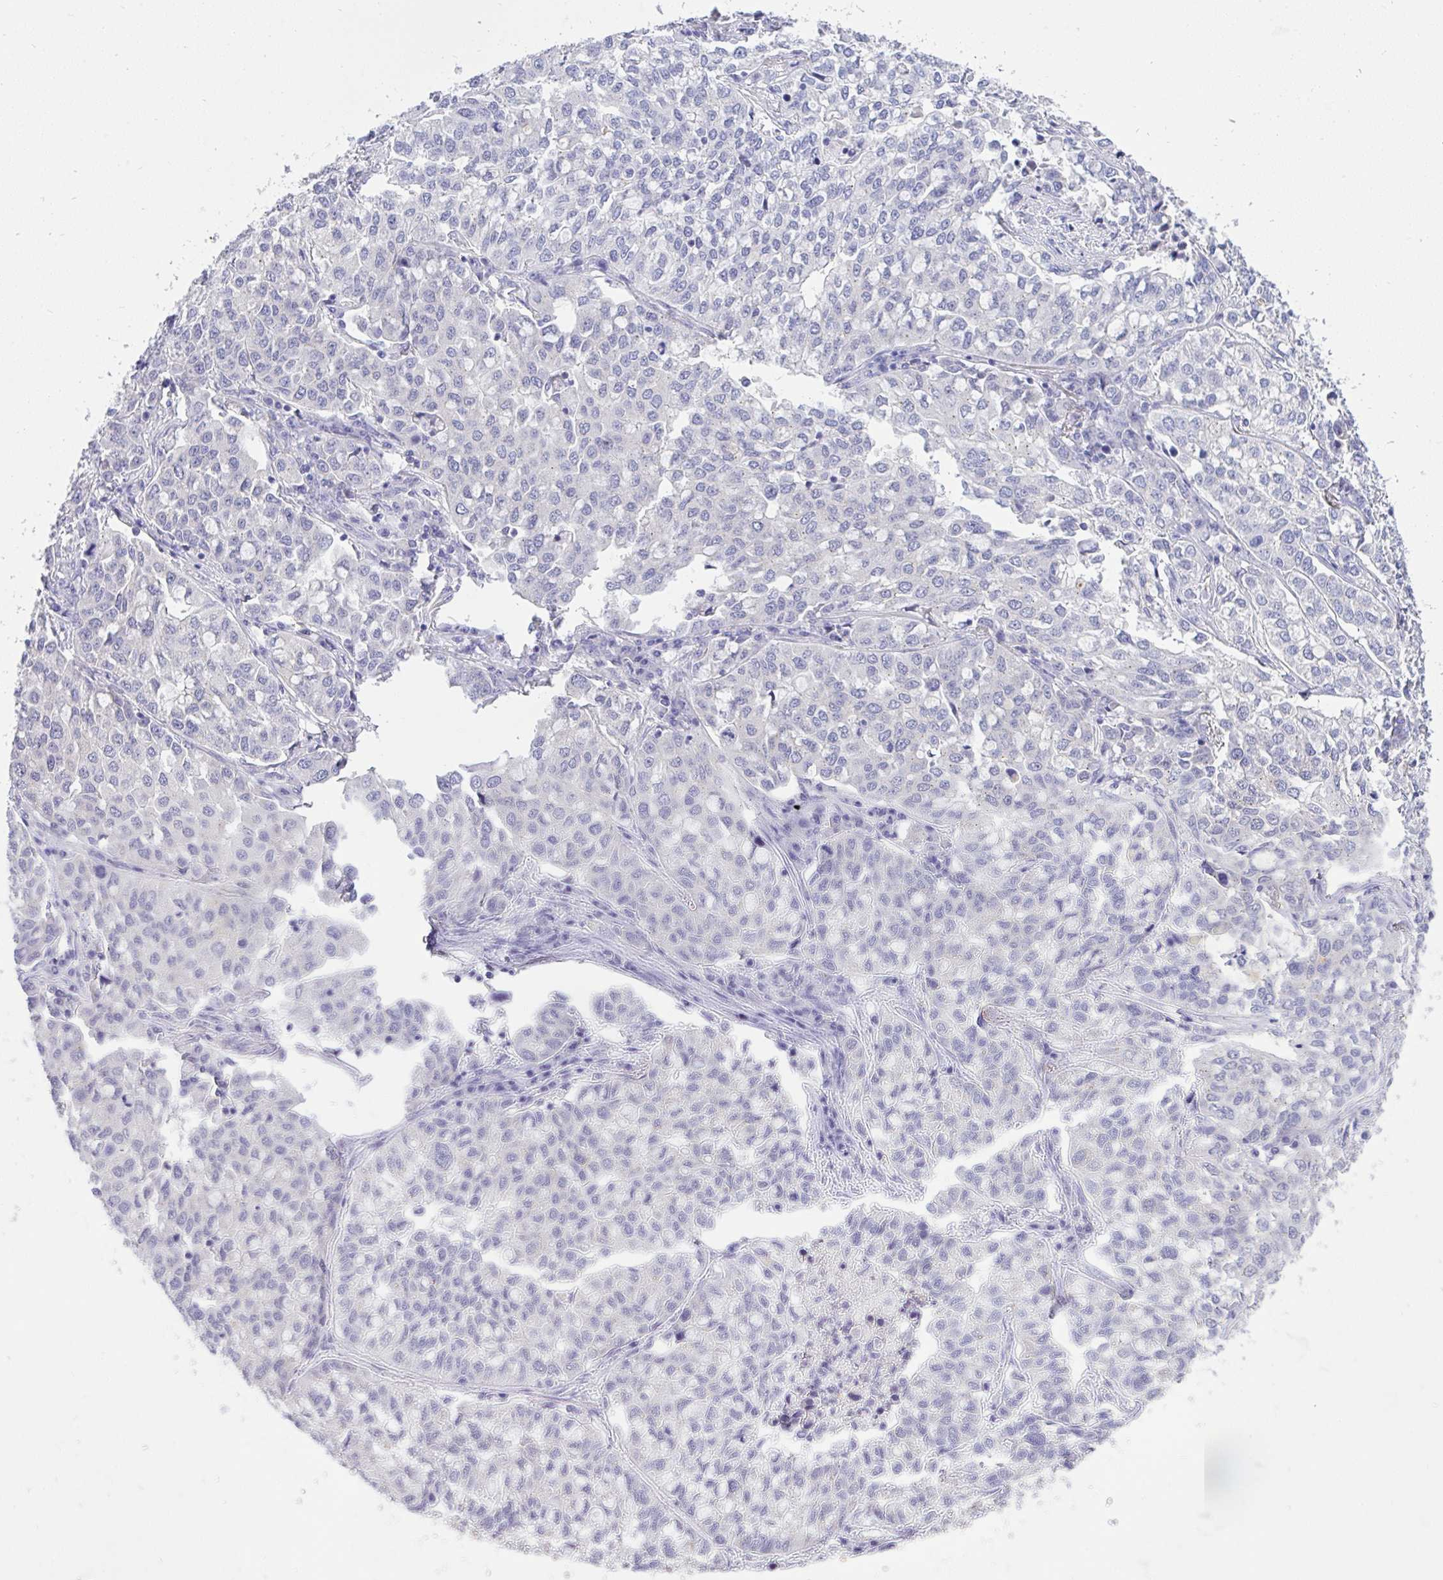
{"staining": {"intensity": "negative", "quantity": "none", "location": "none"}, "tissue": "lung cancer", "cell_type": "Tumor cells", "image_type": "cancer", "snomed": [{"axis": "morphology", "description": "Adenocarcinoma, NOS"}, {"axis": "morphology", "description": "Adenocarcinoma, metastatic, NOS"}, {"axis": "topography", "description": "Lymph node"}, {"axis": "topography", "description": "Lung"}], "caption": "This is an IHC micrograph of human lung cancer (metastatic adenocarcinoma). There is no staining in tumor cells.", "gene": "VGLL3", "patient": {"sex": "female", "age": 65}}